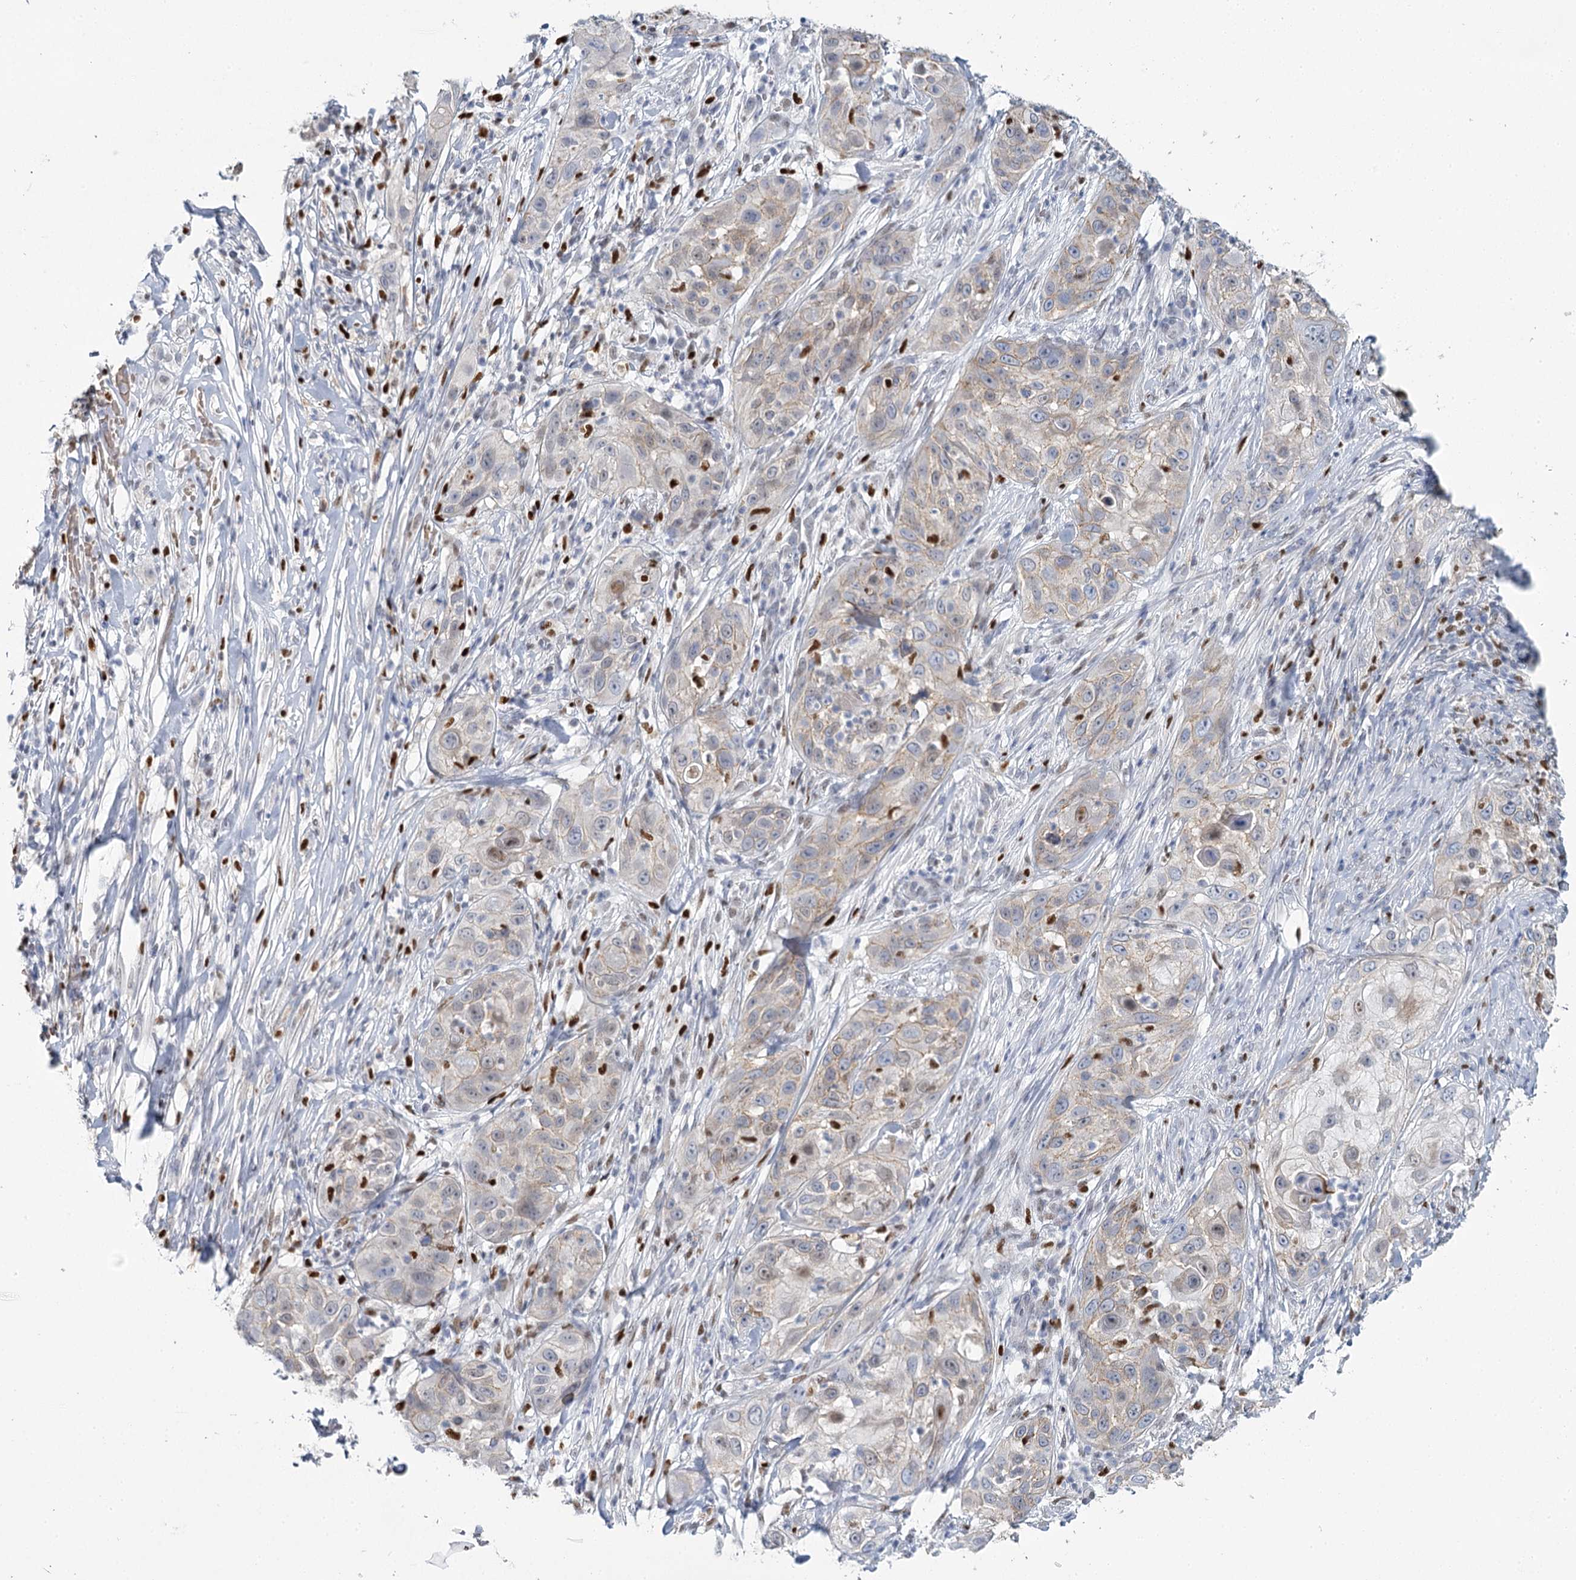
{"staining": {"intensity": "weak", "quantity": "25%-75%", "location": "cytoplasmic/membranous"}, "tissue": "skin cancer", "cell_type": "Tumor cells", "image_type": "cancer", "snomed": [{"axis": "morphology", "description": "Squamous cell carcinoma, NOS"}, {"axis": "topography", "description": "Skin"}], "caption": "Immunohistochemical staining of human skin cancer exhibits low levels of weak cytoplasmic/membranous protein positivity in approximately 25%-75% of tumor cells.", "gene": "IGSF3", "patient": {"sex": "female", "age": 44}}